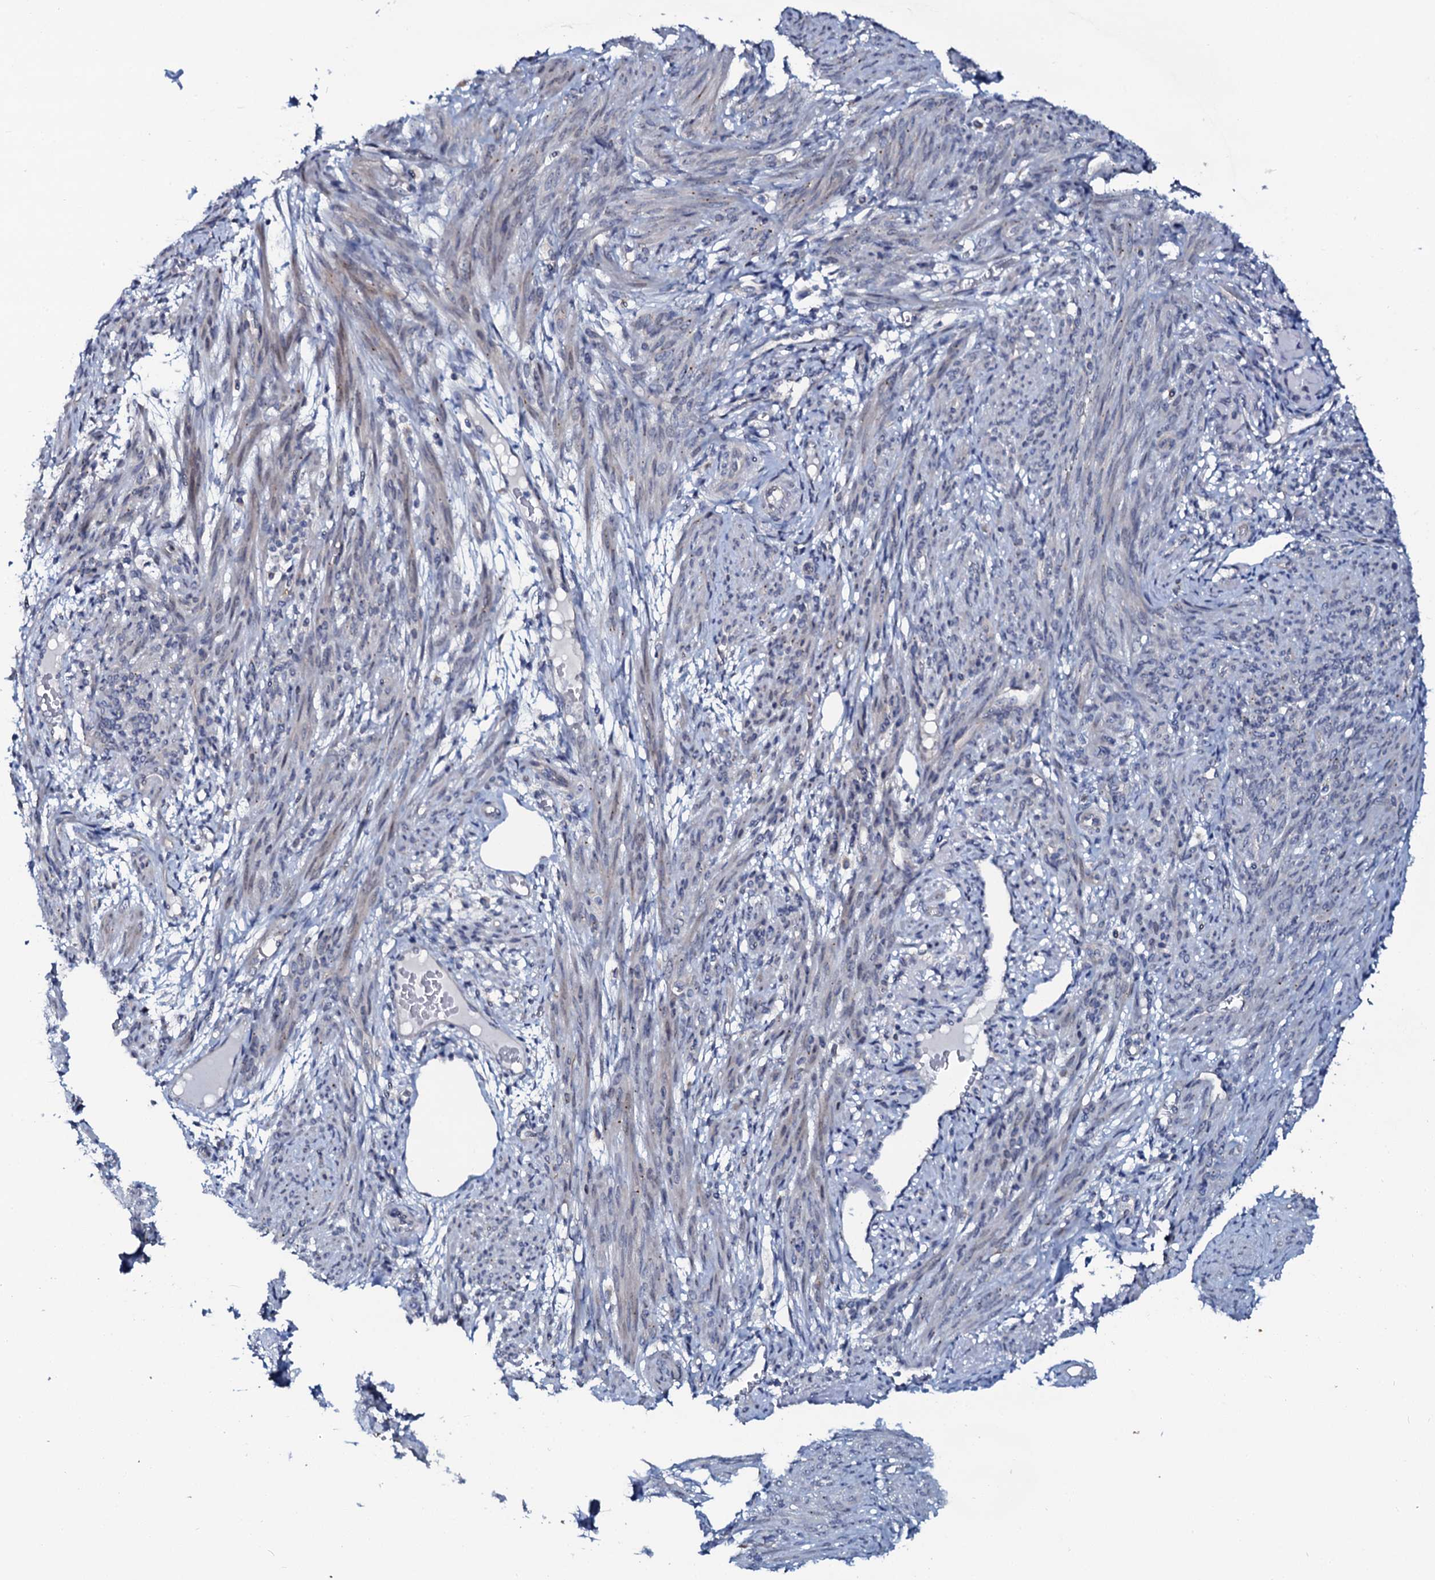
{"staining": {"intensity": "weak", "quantity": "<25%", "location": "cytoplasmic/membranous"}, "tissue": "smooth muscle", "cell_type": "Smooth muscle cells", "image_type": "normal", "snomed": [{"axis": "morphology", "description": "Normal tissue, NOS"}, {"axis": "topography", "description": "Smooth muscle"}], "caption": "Immunohistochemical staining of benign human smooth muscle exhibits no significant expression in smooth muscle cells.", "gene": "C10orf88", "patient": {"sex": "female", "age": 39}}